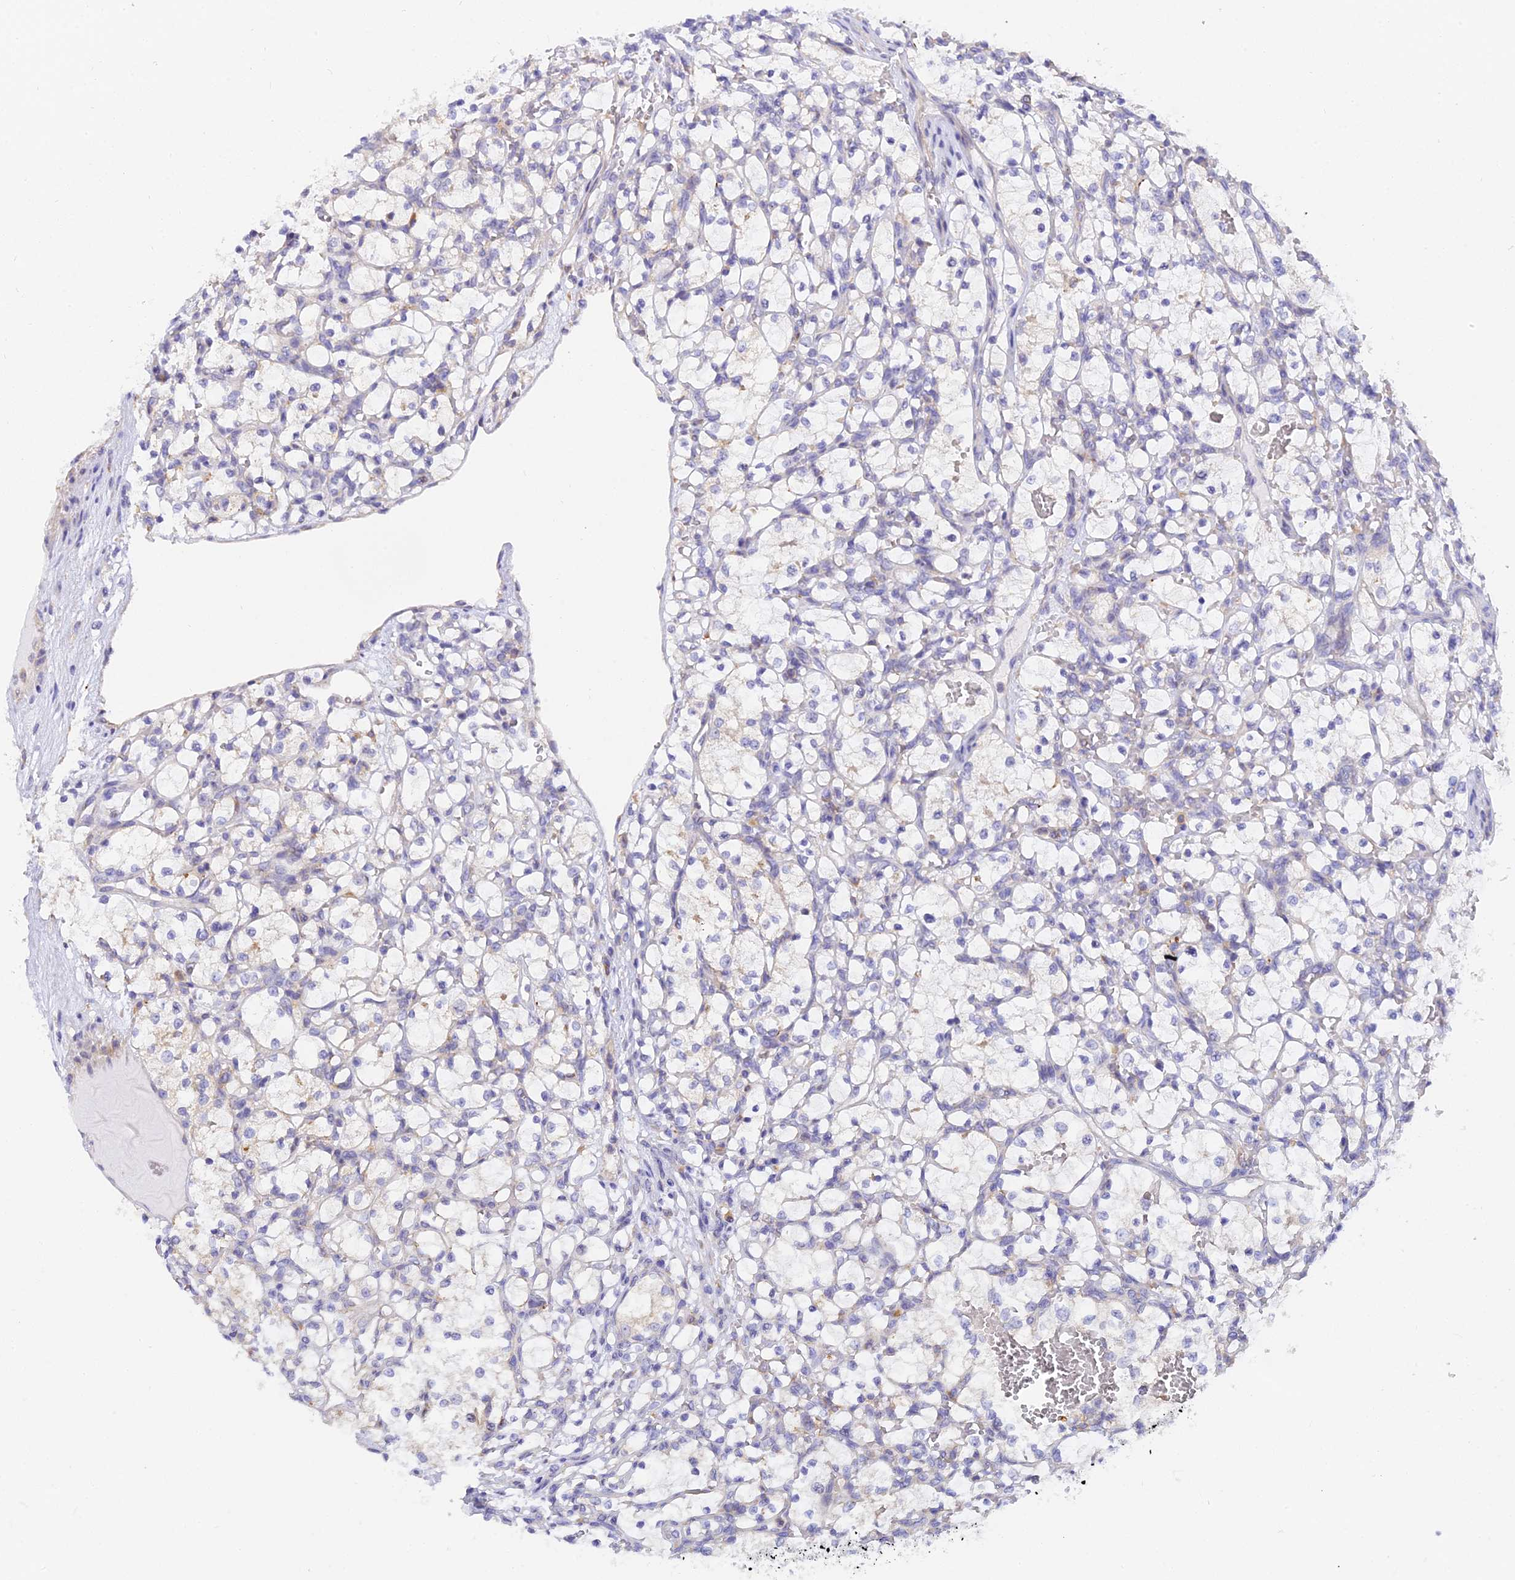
{"staining": {"intensity": "negative", "quantity": "none", "location": "none"}, "tissue": "renal cancer", "cell_type": "Tumor cells", "image_type": "cancer", "snomed": [{"axis": "morphology", "description": "Adenocarcinoma, NOS"}, {"axis": "topography", "description": "Kidney"}], "caption": "Tumor cells show no significant staining in renal cancer. The staining was performed using DAB (3,3'-diaminobenzidine) to visualize the protein expression in brown, while the nuclei were stained in blue with hematoxylin (Magnification: 20x).", "gene": "ARL8B", "patient": {"sex": "female", "age": 69}}